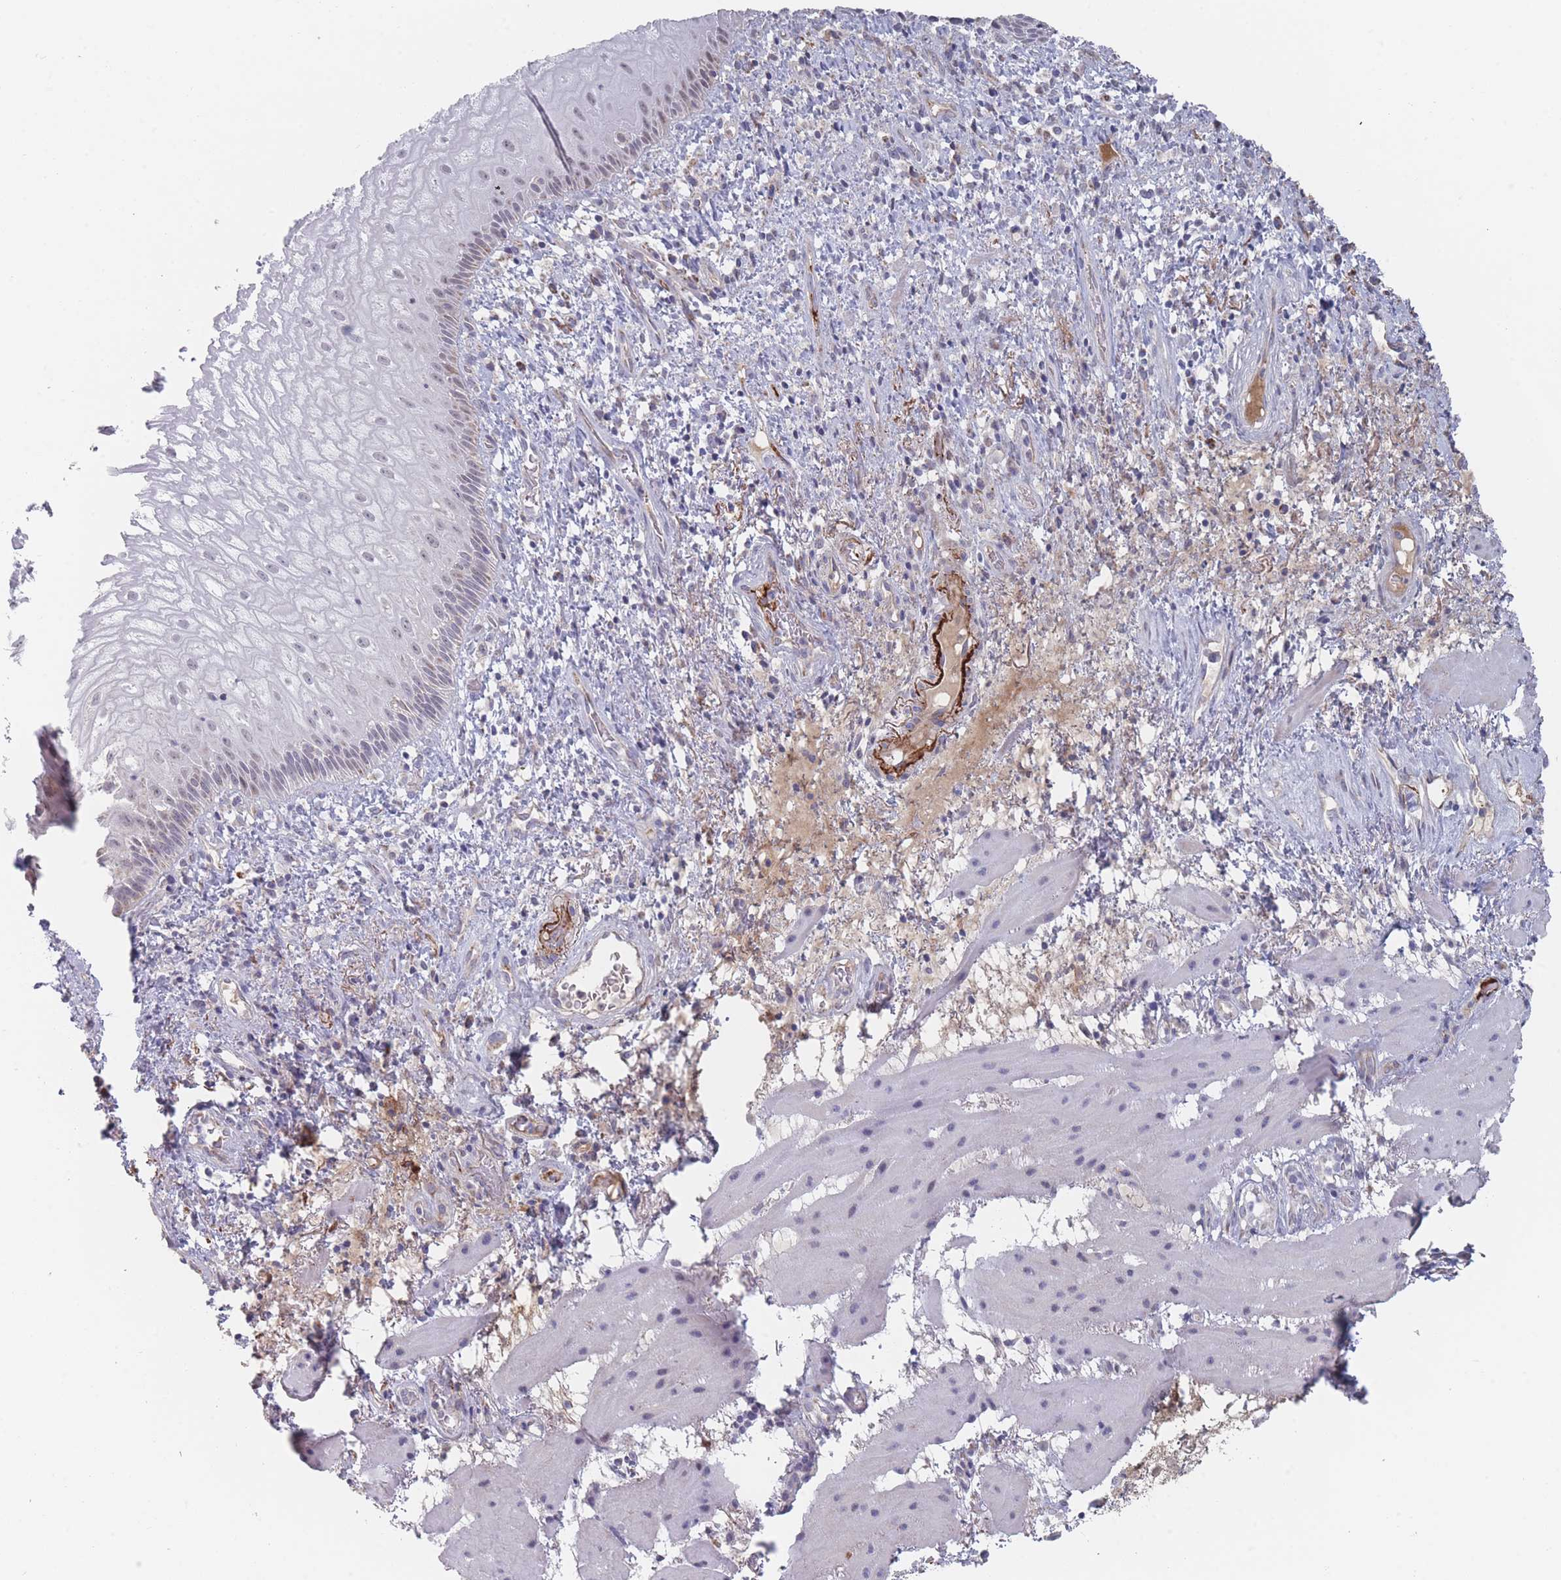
{"staining": {"intensity": "moderate", "quantity": "<25%", "location": "cytoplasmic/membranous,nuclear"}, "tissue": "esophagus", "cell_type": "Squamous epithelial cells", "image_type": "normal", "snomed": [{"axis": "morphology", "description": "Normal tissue, NOS"}, {"axis": "topography", "description": "Esophagus"}], "caption": "Immunohistochemical staining of normal esophagus exhibits <25% levels of moderate cytoplasmic/membranous,nuclear protein expression in about <25% of squamous epithelial cells.", "gene": "TRARG1", "patient": {"sex": "female", "age": 75}}